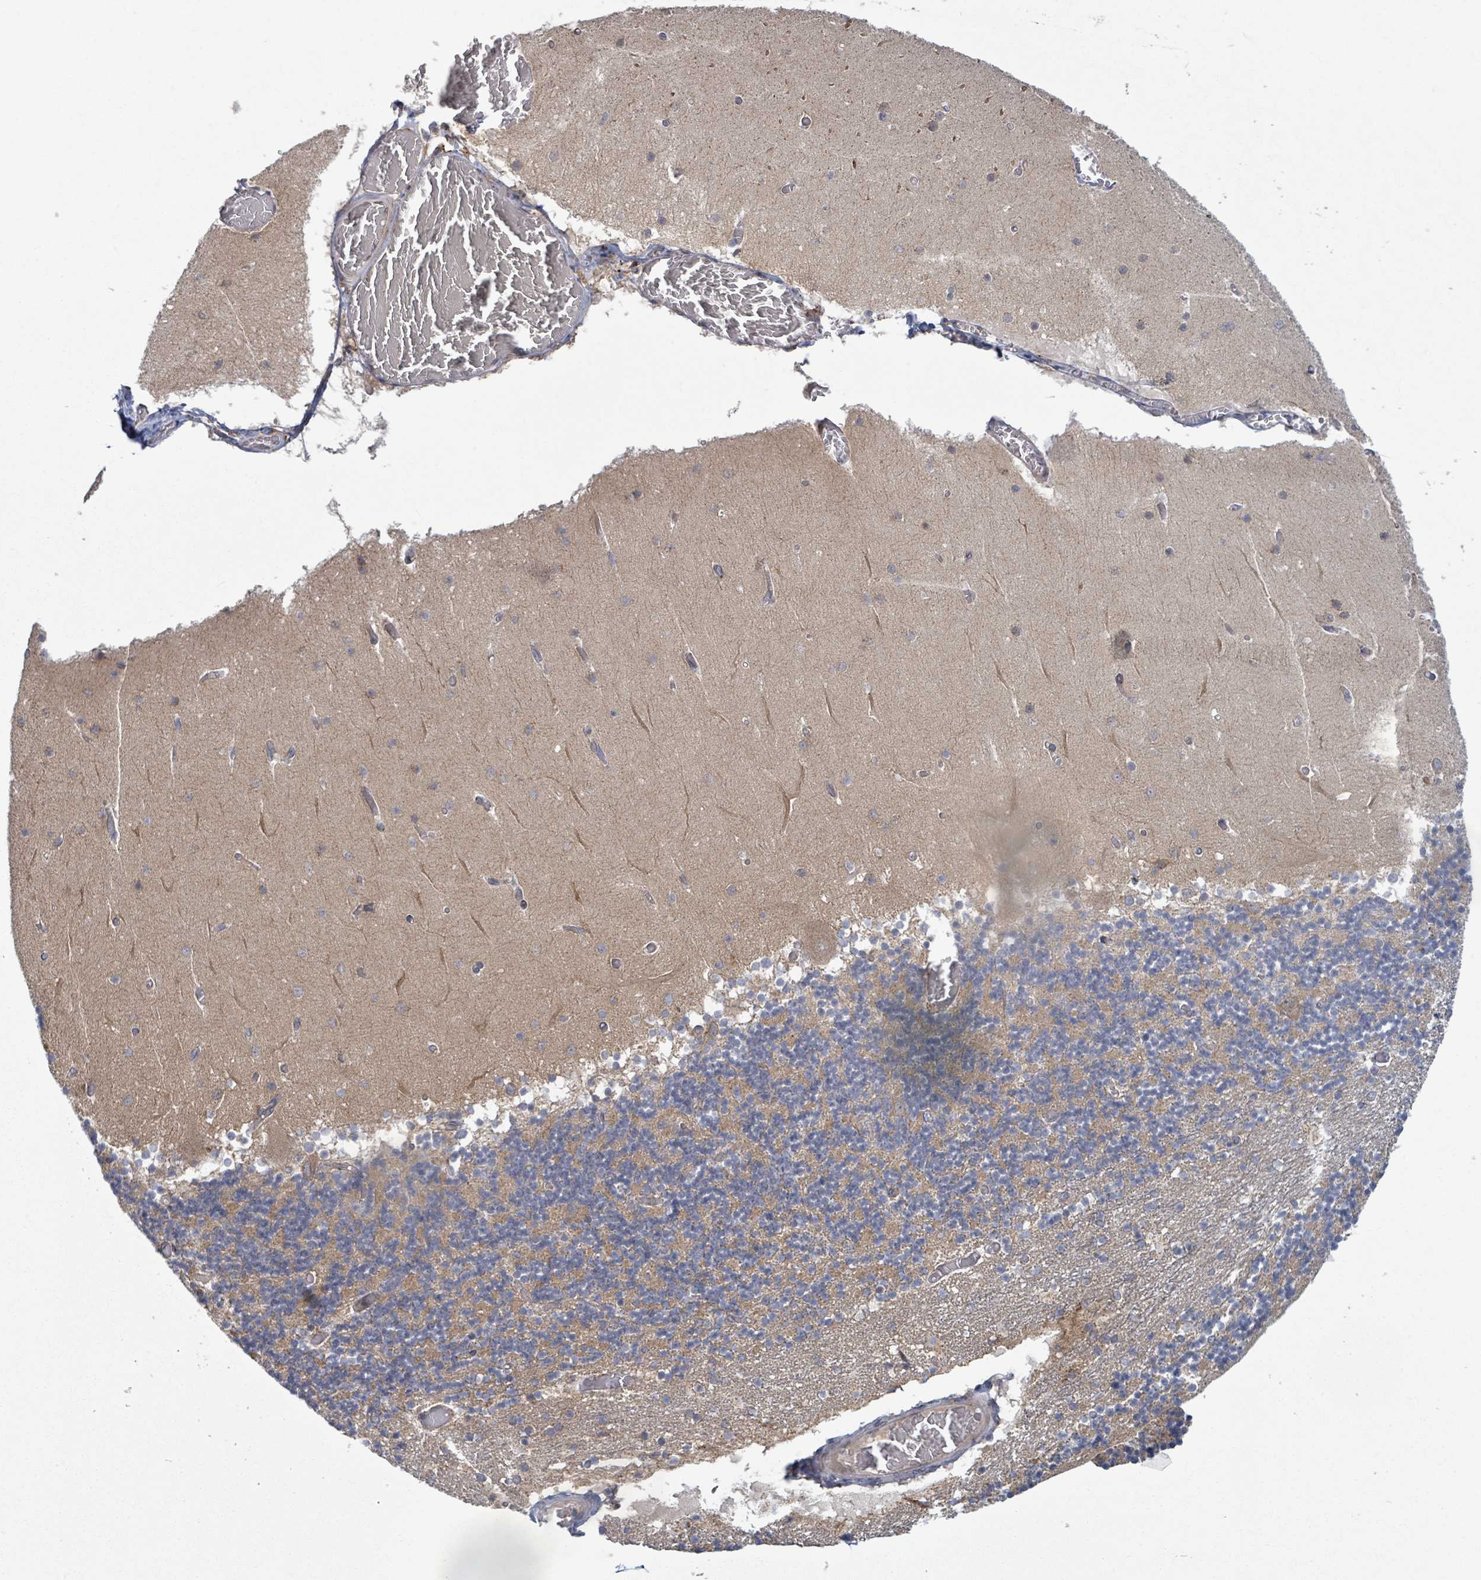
{"staining": {"intensity": "moderate", "quantity": "25%-75%", "location": "cytoplasmic/membranous"}, "tissue": "cerebellum", "cell_type": "Cells in granular layer", "image_type": "normal", "snomed": [{"axis": "morphology", "description": "Normal tissue, NOS"}, {"axis": "topography", "description": "Cerebellum"}], "caption": "Immunohistochemical staining of normal cerebellum exhibits moderate cytoplasmic/membranous protein expression in about 25%-75% of cells in granular layer.", "gene": "SHROOM2", "patient": {"sex": "female", "age": 28}}